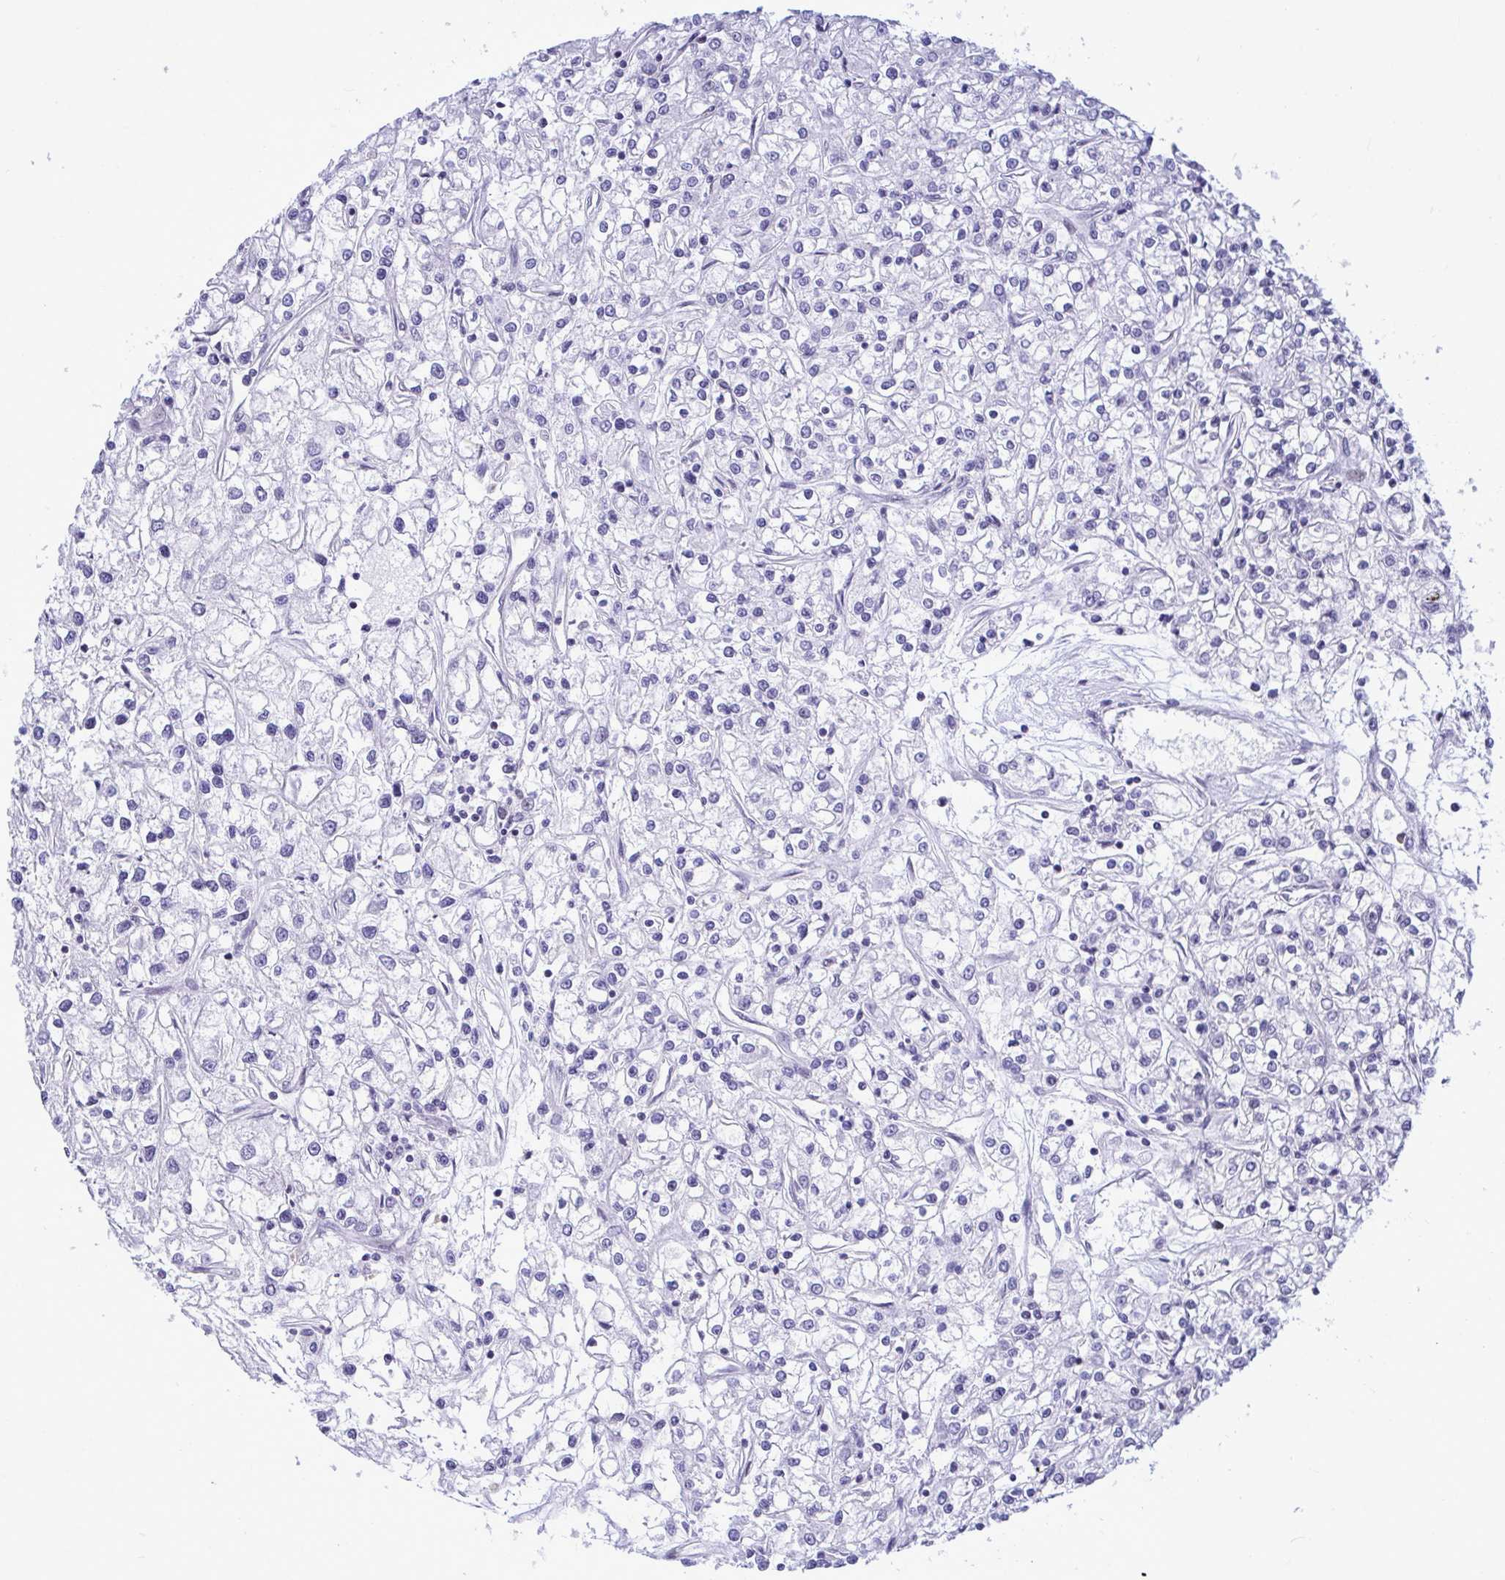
{"staining": {"intensity": "negative", "quantity": "none", "location": "none"}, "tissue": "renal cancer", "cell_type": "Tumor cells", "image_type": "cancer", "snomed": [{"axis": "morphology", "description": "Adenocarcinoma, NOS"}, {"axis": "topography", "description": "Kidney"}], "caption": "Immunohistochemistry (IHC) image of neoplastic tissue: human renal adenocarcinoma stained with DAB exhibits no significant protein positivity in tumor cells.", "gene": "C1QL2", "patient": {"sex": "female", "age": 59}}